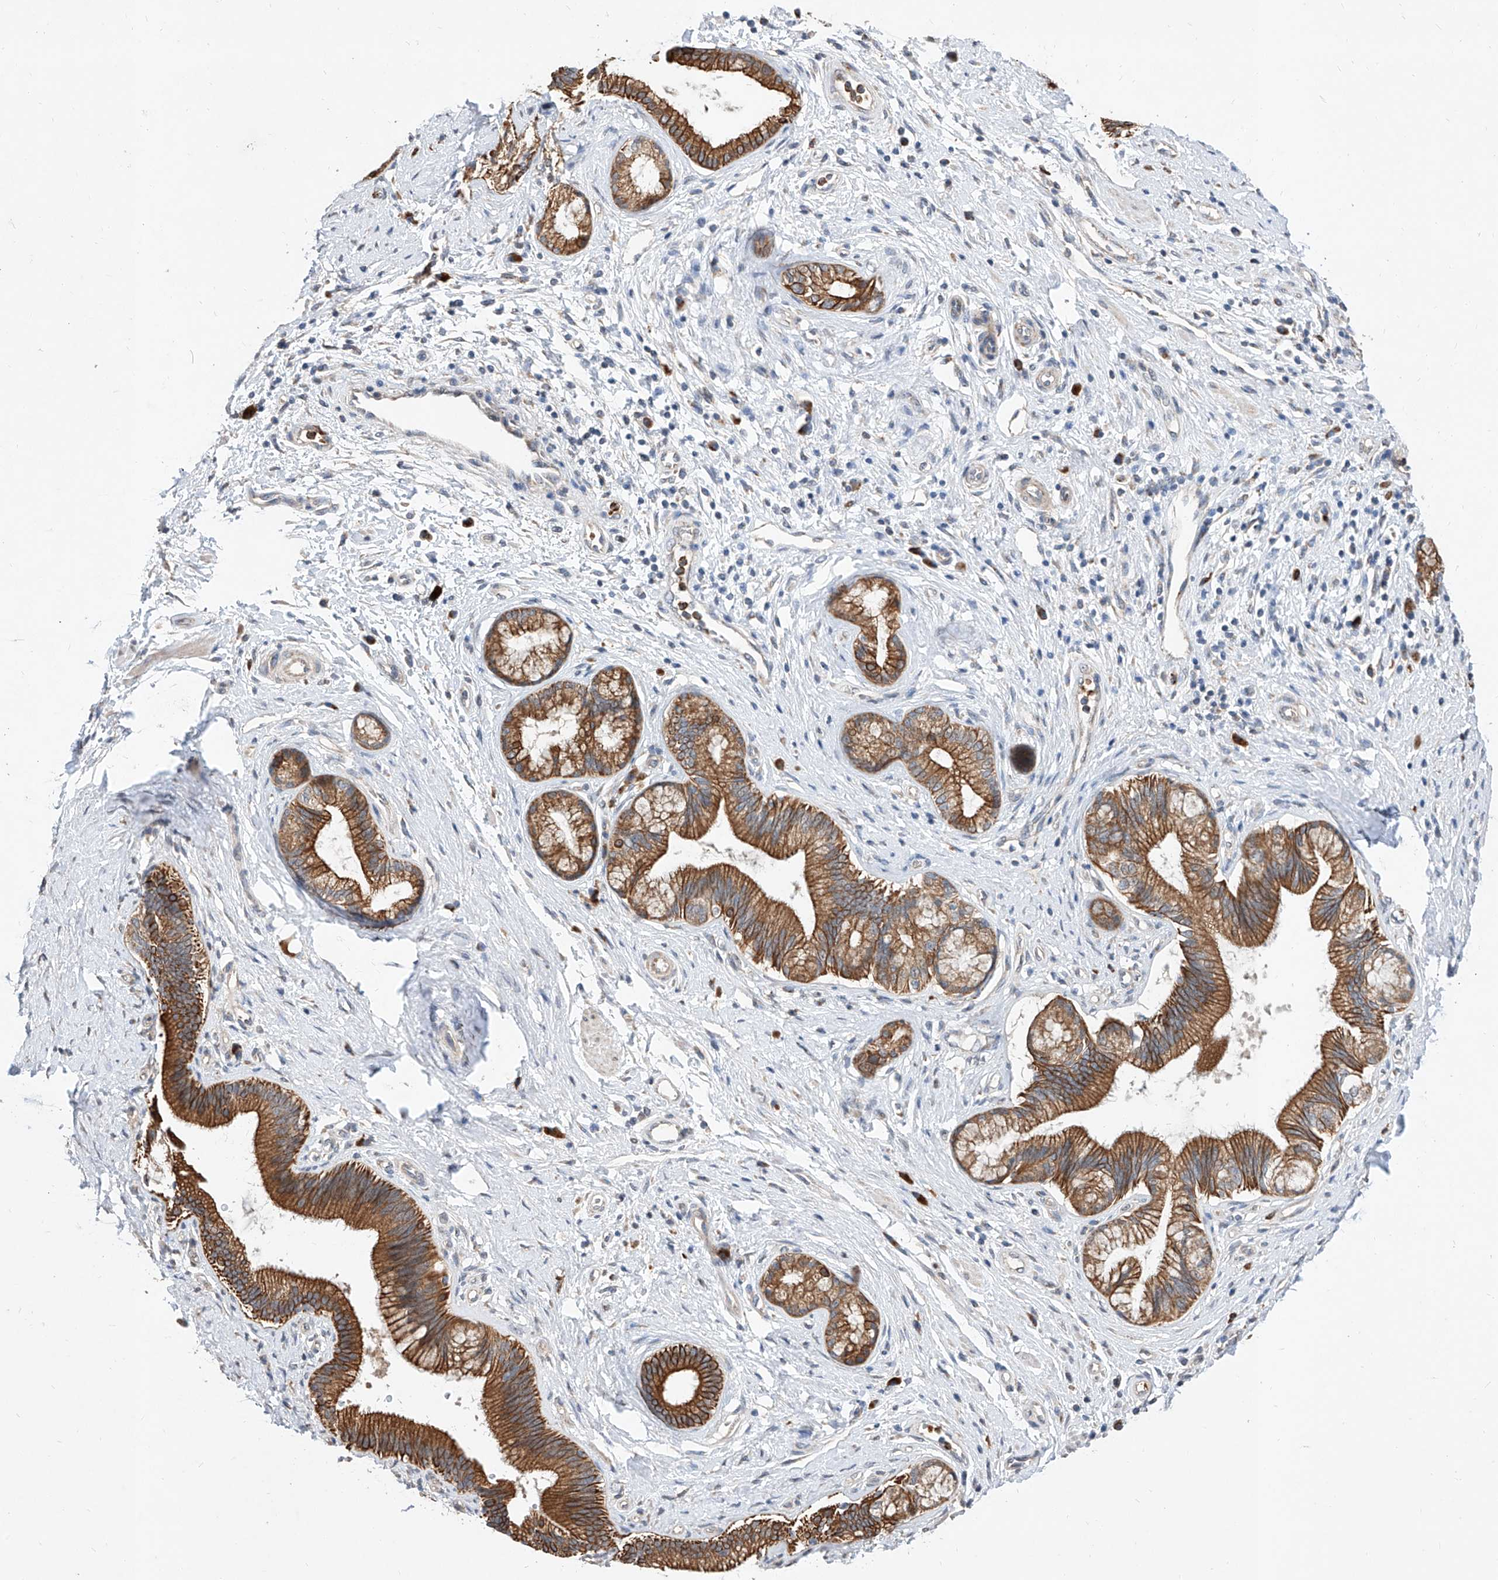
{"staining": {"intensity": "strong", "quantity": ">75%", "location": "cytoplasmic/membranous"}, "tissue": "pancreatic cancer", "cell_type": "Tumor cells", "image_type": "cancer", "snomed": [{"axis": "morphology", "description": "Adenocarcinoma, NOS"}, {"axis": "topography", "description": "Pancreas"}], "caption": "Pancreatic cancer stained with DAB IHC demonstrates high levels of strong cytoplasmic/membranous expression in approximately >75% of tumor cells.", "gene": "MFSD4B", "patient": {"sex": "female", "age": 73}}